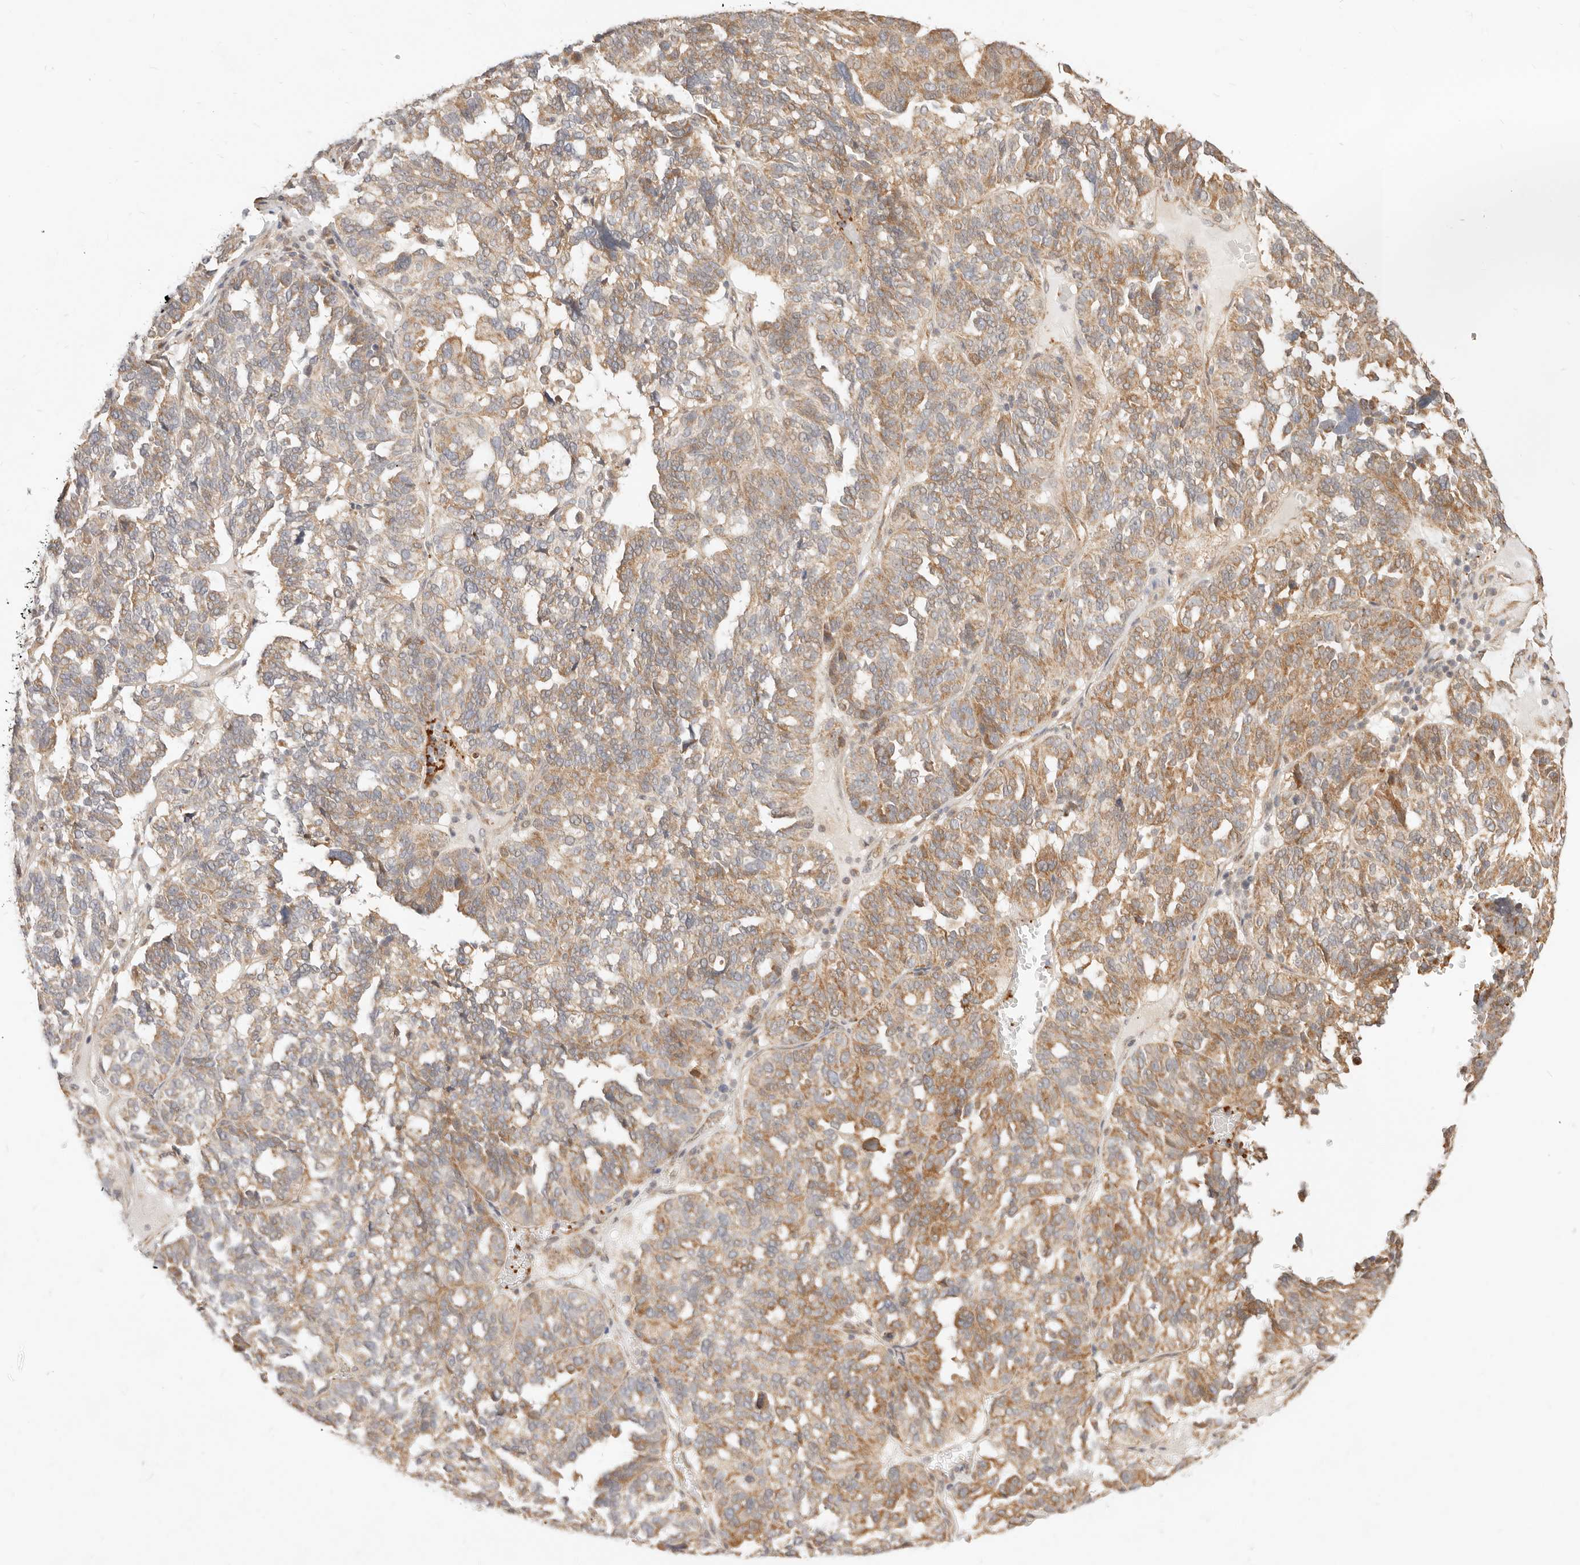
{"staining": {"intensity": "moderate", "quantity": ">75%", "location": "cytoplasmic/membranous"}, "tissue": "ovarian cancer", "cell_type": "Tumor cells", "image_type": "cancer", "snomed": [{"axis": "morphology", "description": "Cystadenocarcinoma, serous, NOS"}, {"axis": "topography", "description": "Ovary"}], "caption": "The immunohistochemical stain labels moderate cytoplasmic/membranous expression in tumor cells of ovarian serous cystadenocarcinoma tissue.", "gene": "UBXN10", "patient": {"sex": "female", "age": 59}}